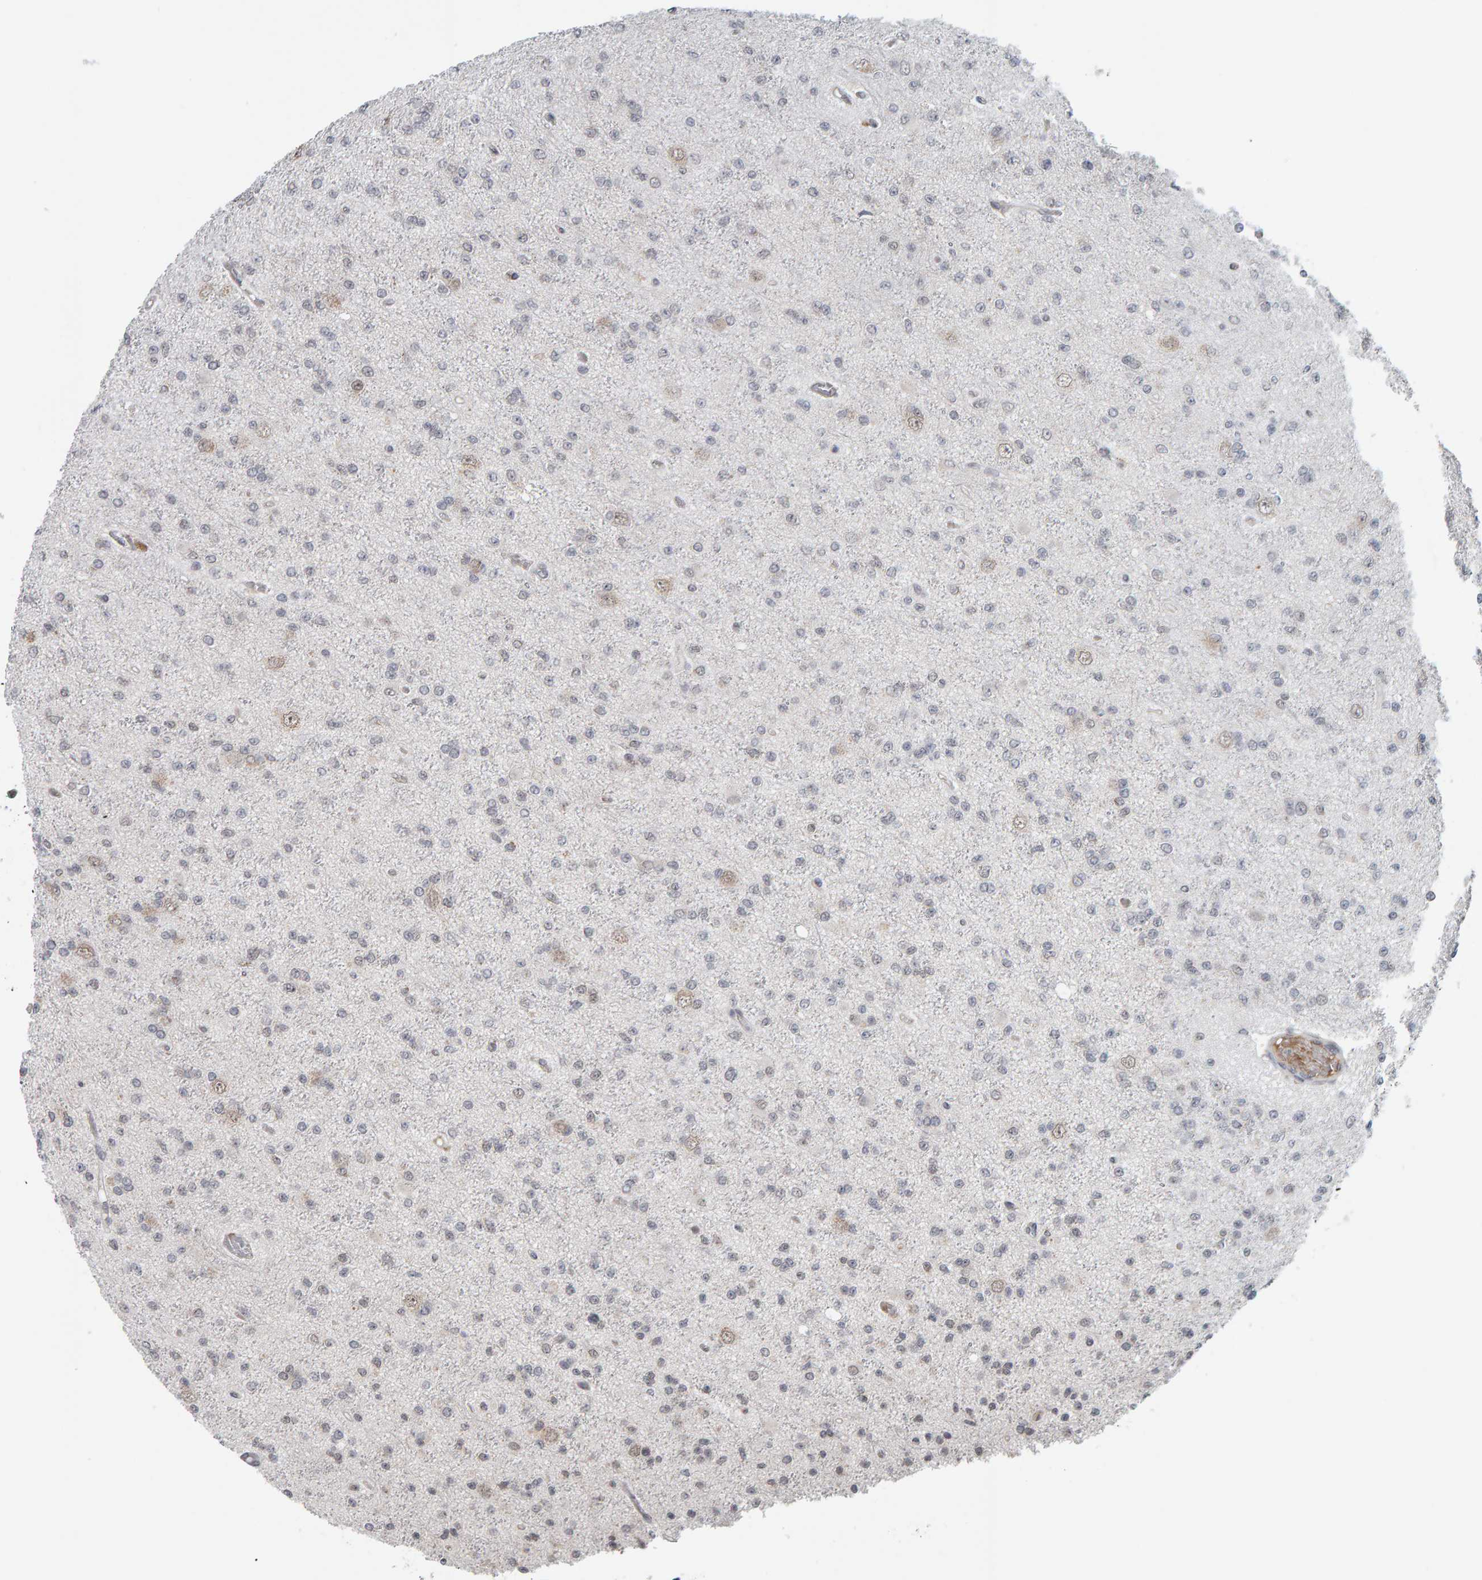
{"staining": {"intensity": "negative", "quantity": "none", "location": "none"}, "tissue": "glioma", "cell_type": "Tumor cells", "image_type": "cancer", "snomed": [{"axis": "morphology", "description": "Glioma, malignant, Low grade"}, {"axis": "topography", "description": "Brain"}], "caption": "Micrograph shows no significant protein positivity in tumor cells of malignant glioma (low-grade).", "gene": "DAP3", "patient": {"sex": "female", "age": 22}}